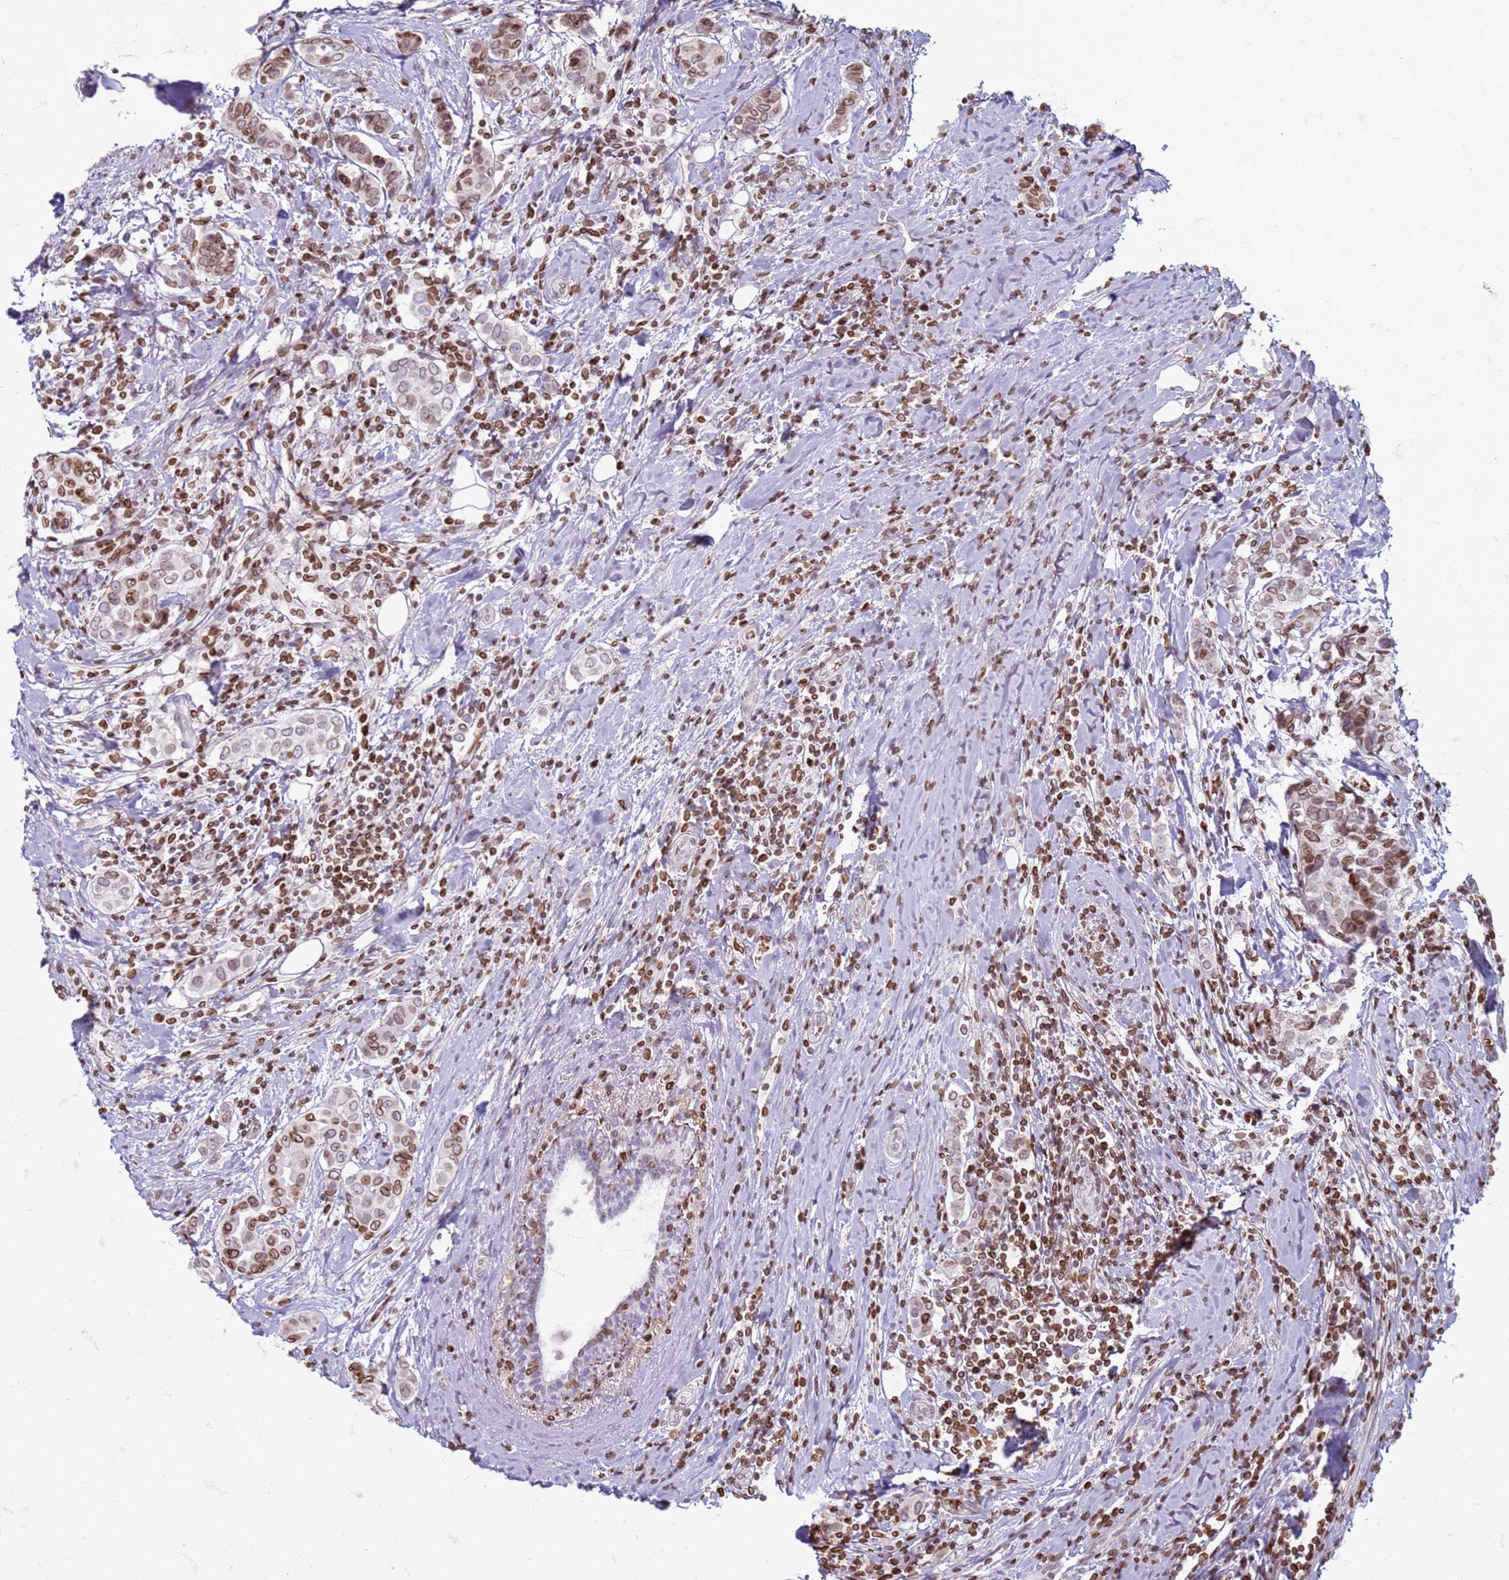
{"staining": {"intensity": "moderate", "quantity": ">75%", "location": "cytoplasmic/membranous,nuclear"}, "tissue": "breast cancer", "cell_type": "Tumor cells", "image_type": "cancer", "snomed": [{"axis": "morphology", "description": "Lobular carcinoma"}, {"axis": "topography", "description": "Breast"}], "caption": "This is an image of immunohistochemistry staining of breast cancer (lobular carcinoma), which shows moderate expression in the cytoplasmic/membranous and nuclear of tumor cells.", "gene": "METTL25B", "patient": {"sex": "female", "age": 51}}